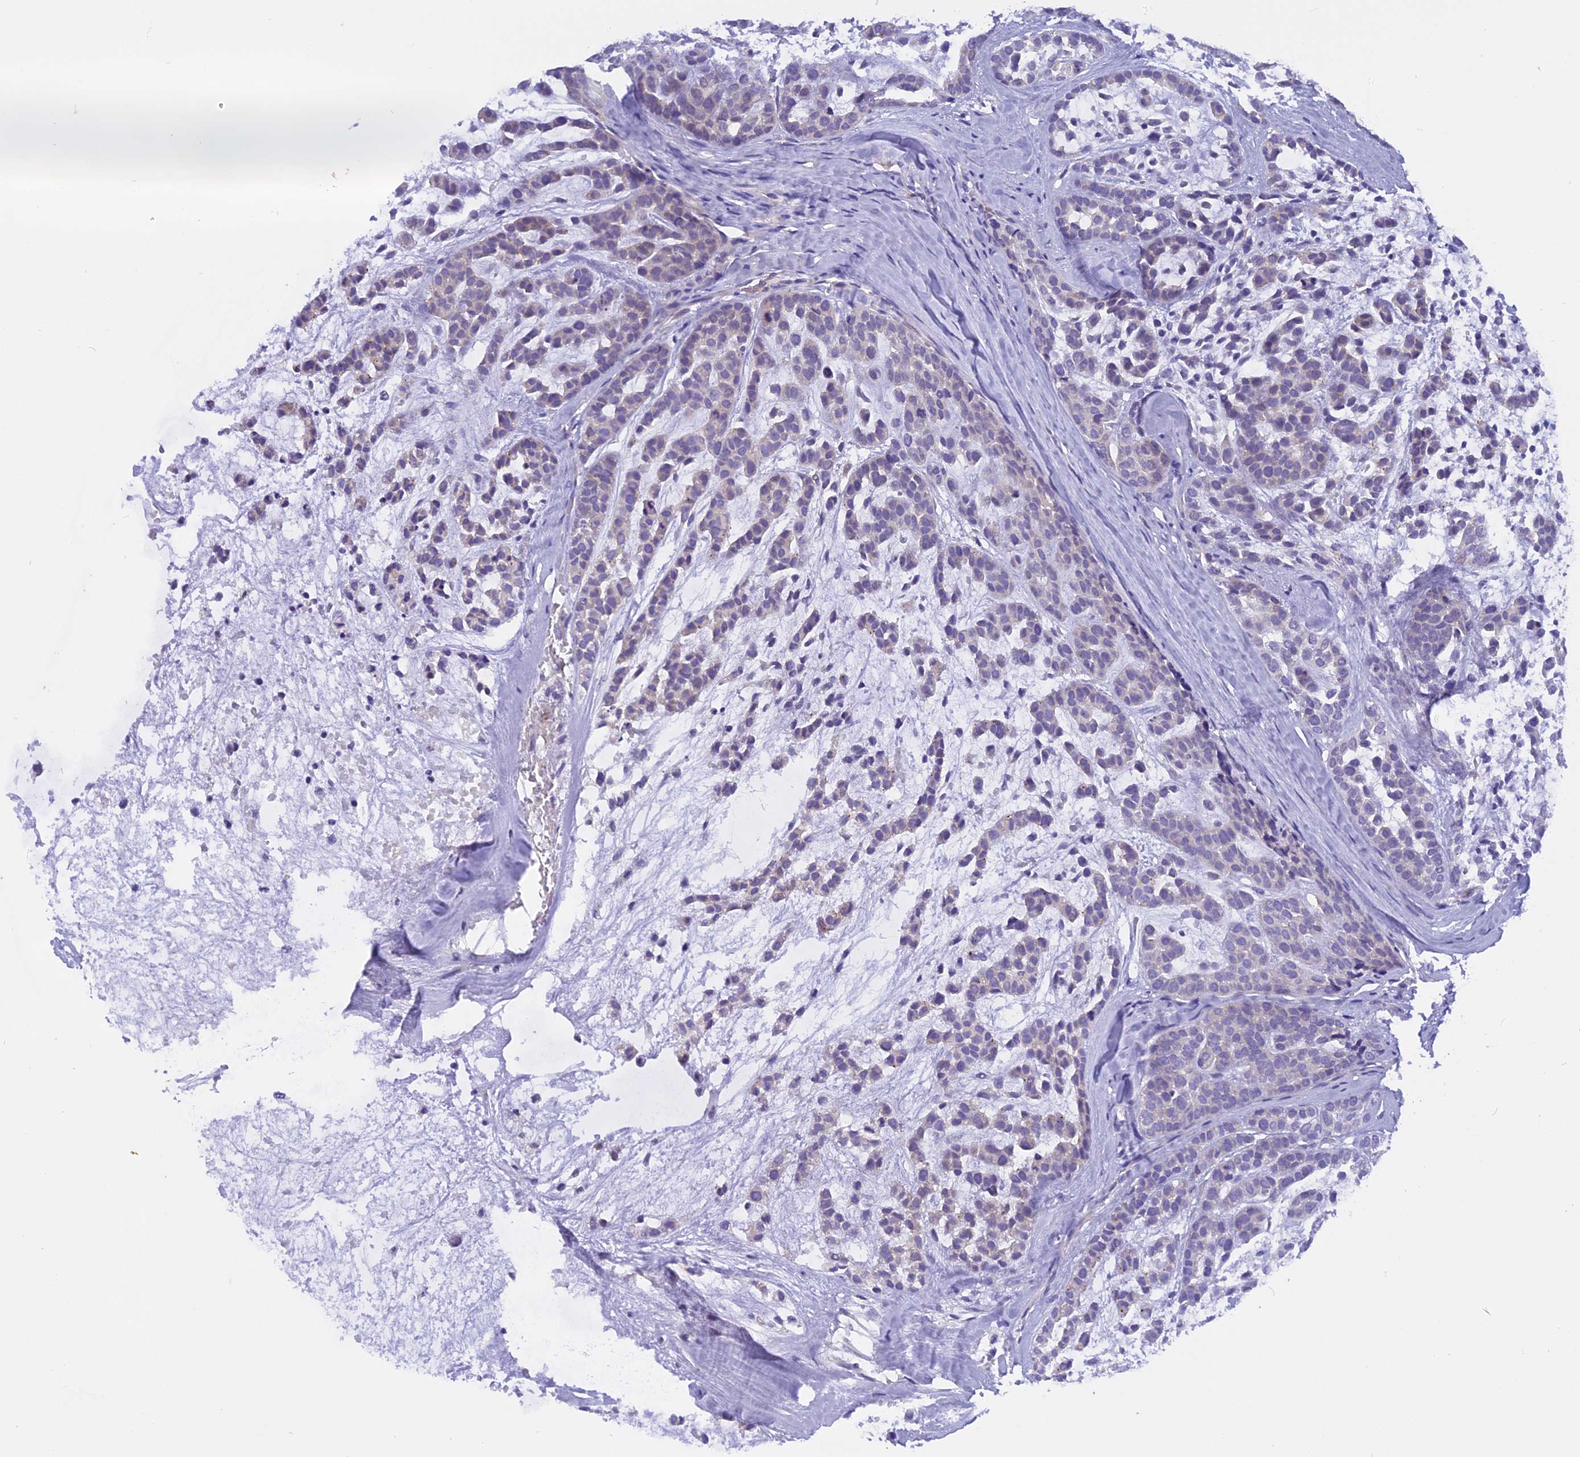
{"staining": {"intensity": "negative", "quantity": "none", "location": "none"}, "tissue": "head and neck cancer", "cell_type": "Tumor cells", "image_type": "cancer", "snomed": [{"axis": "morphology", "description": "Adenocarcinoma, NOS"}, {"axis": "morphology", "description": "Adenoma, NOS"}, {"axis": "topography", "description": "Head-Neck"}], "caption": "This is a photomicrograph of immunohistochemistry staining of head and neck cancer, which shows no expression in tumor cells.", "gene": "TRIM3", "patient": {"sex": "female", "age": 55}}